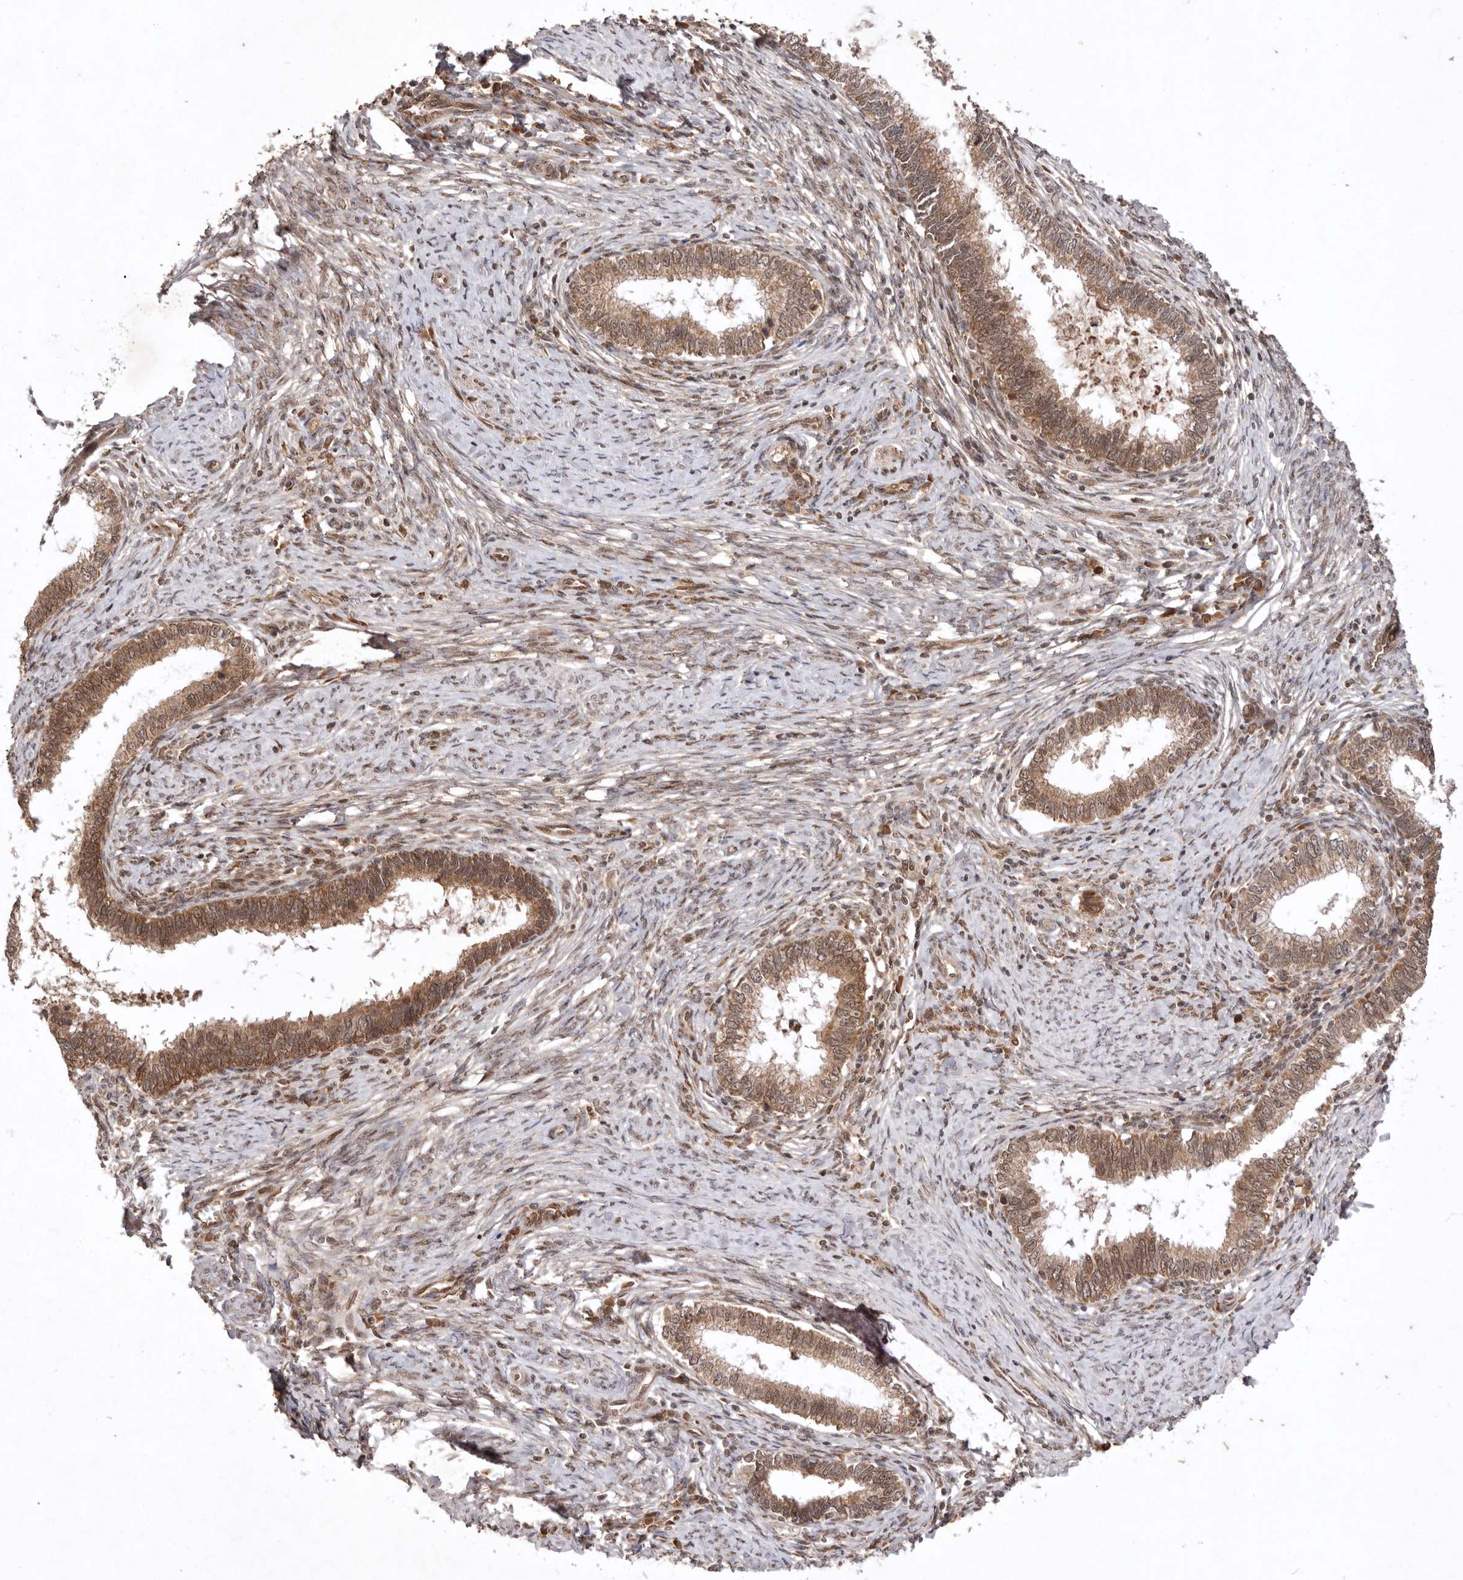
{"staining": {"intensity": "moderate", "quantity": ">75%", "location": "cytoplasmic/membranous,nuclear"}, "tissue": "cervical cancer", "cell_type": "Tumor cells", "image_type": "cancer", "snomed": [{"axis": "morphology", "description": "Adenocarcinoma, NOS"}, {"axis": "topography", "description": "Cervix"}], "caption": "The micrograph displays immunohistochemical staining of adenocarcinoma (cervical). There is moderate cytoplasmic/membranous and nuclear staining is appreciated in about >75% of tumor cells.", "gene": "TARS2", "patient": {"sex": "female", "age": 36}}